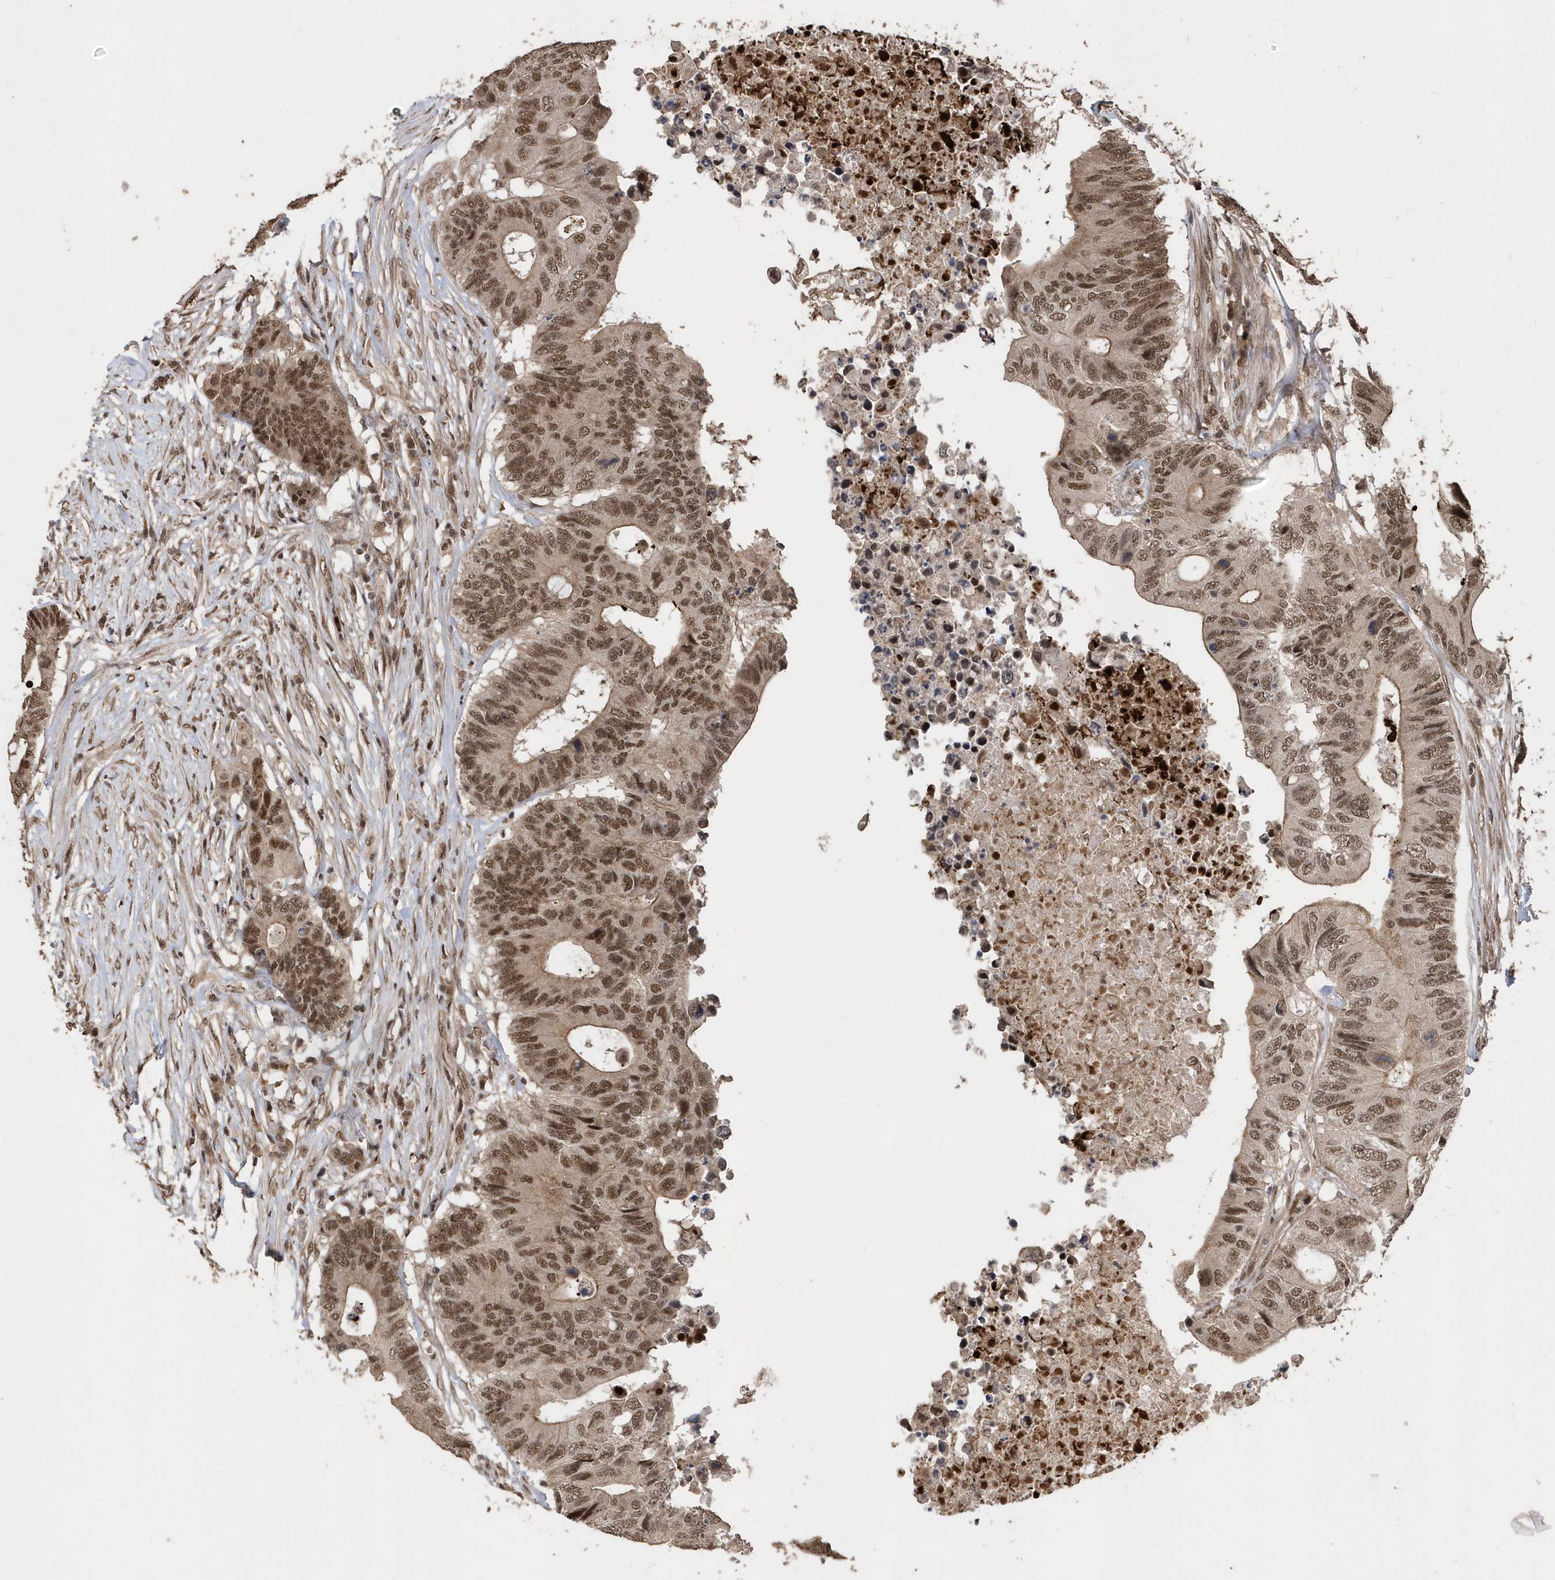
{"staining": {"intensity": "moderate", "quantity": ">75%", "location": "cytoplasmic/membranous,nuclear"}, "tissue": "colorectal cancer", "cell_type": "Tumor cells", "image_type": "cancer", "snomed": [{"axis": "morphology", "description": "Adenocarcinoma, NOS"}, {"axis": "topography", "description": "Colon"}], "caption": "Colorectal cancer stained with a brown dye demonstrates moderate cytoplasmic/membranous and nuclear positive expression in approximately >75% of tumor cells.", "gene": "INTS12", "patient": {"sex": "male", "age": 71}}